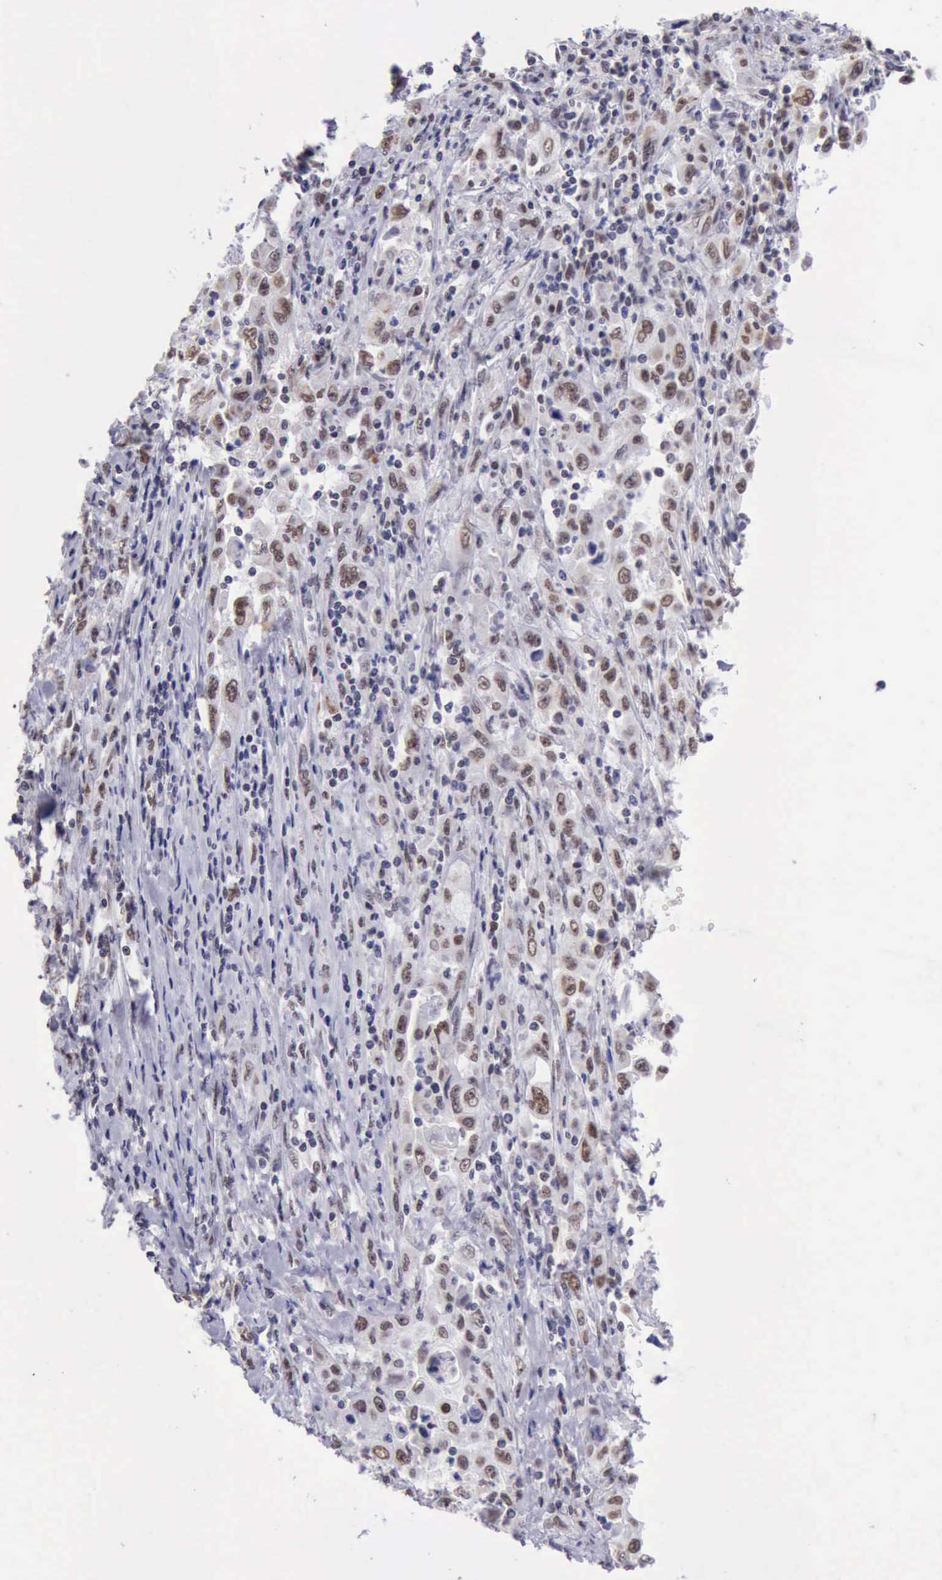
{"staining": {"intensity": "weak", "quantity": "25%-75%", "location": "nuclear"}, "tissue": "pancreatic cancer", "cell_type": "Tumor cells", "image_type": "cancer", "snomed": [{"axis": "morphology", "description": "Adenocarcinoma, NOS"}, {"axis": "topography", "description": "Pancreas"}], "caption": "DAB immunohistochemical staining of human pancreatic cancer displays weak nuclear protein expression in about 25%-75% of tumor cells.", "gene": "ERCC4", "patient": {"sex": "male", "age": 70}}